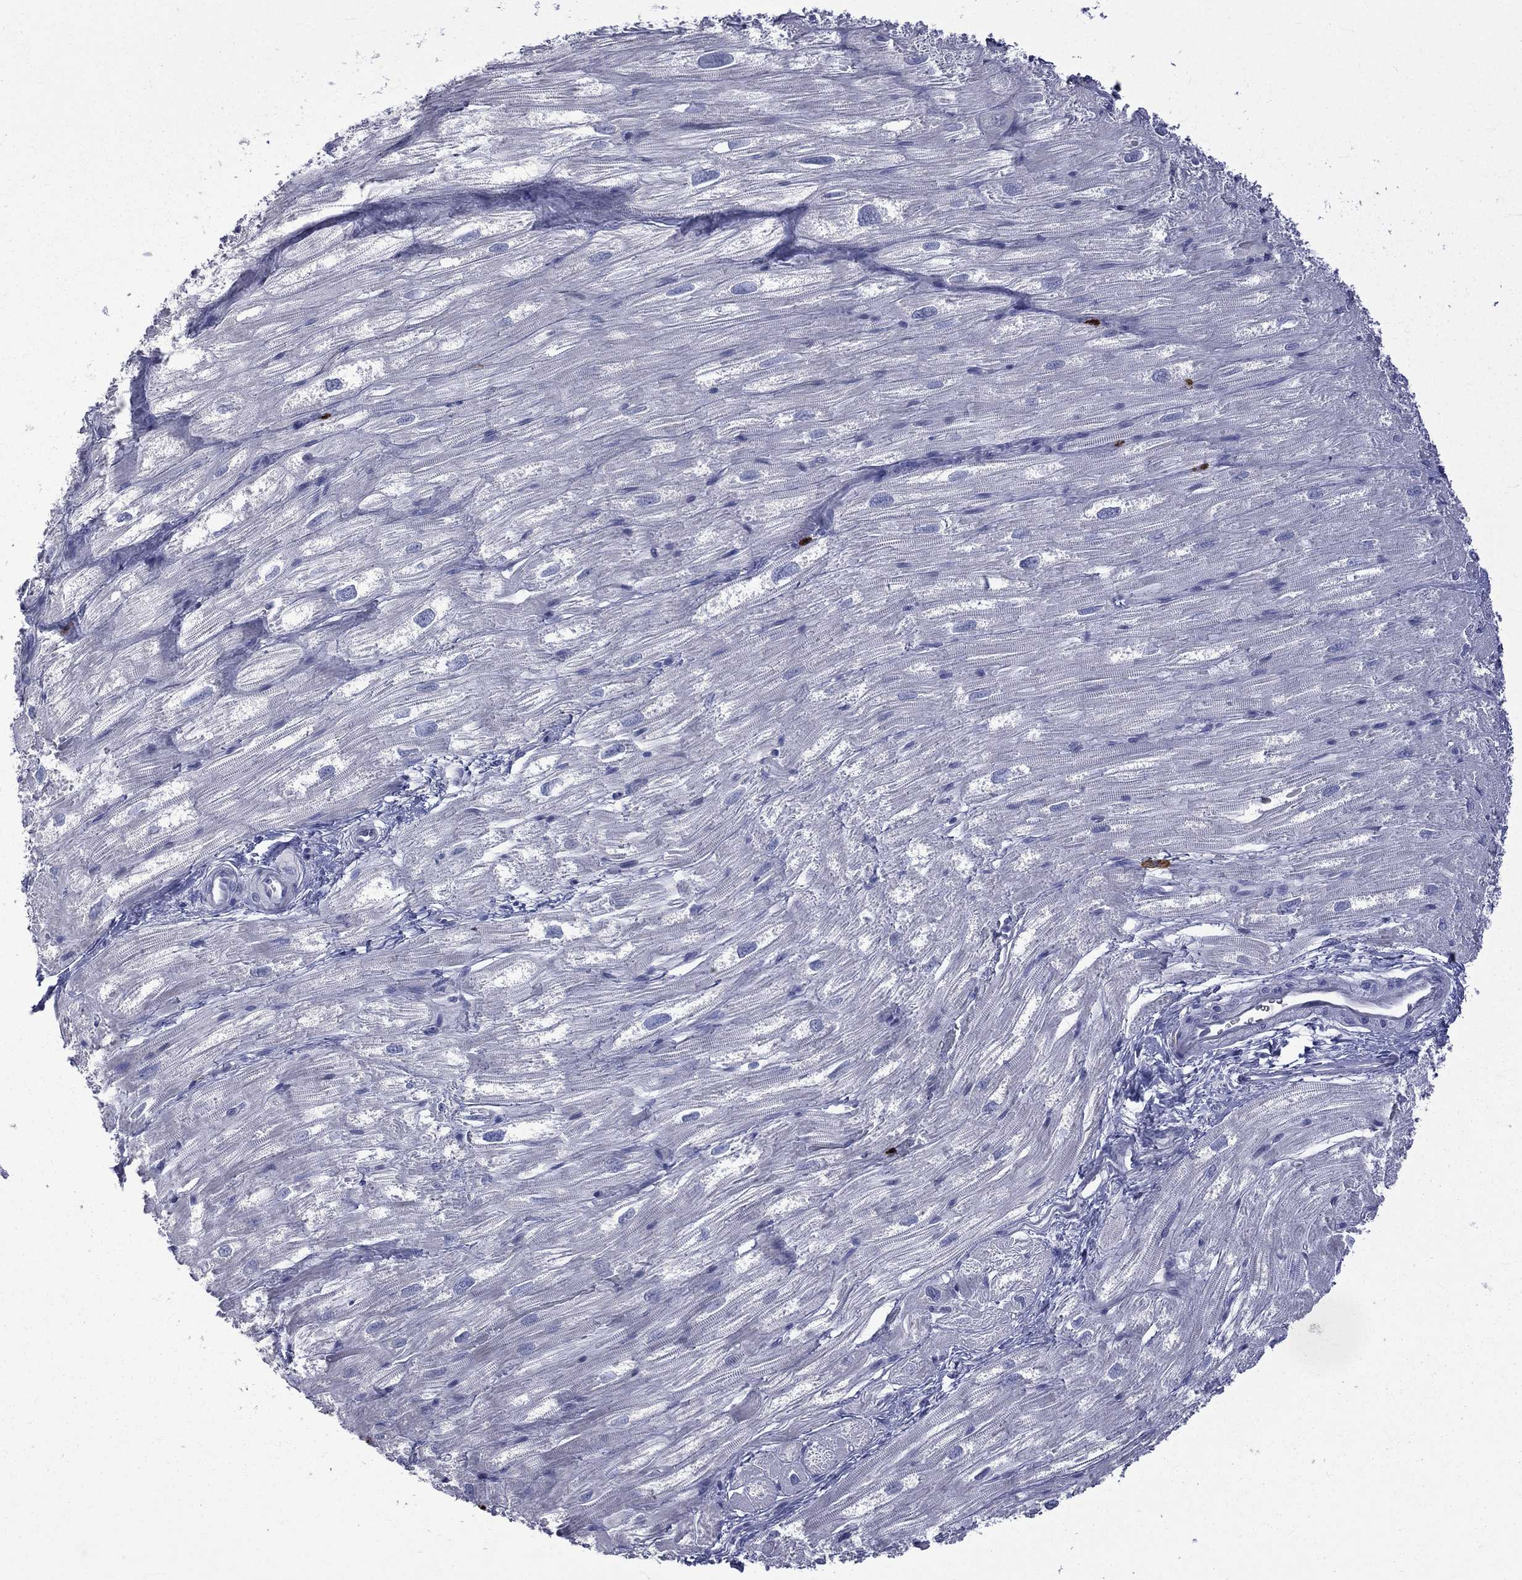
{"staining": {"intensity": "negative", "quantity": "none", "location": "none"}, "tissue": "heart muscle", "cell_type": "Cardiomyocytes", "image_type": "normal", "snomed": [{"axis": "morphology", "description": "Normal tissue, NOS"}, {"axis": "topography", "description": "Heart"}], "caption": "This is a image of IHC staining of normal heart muscle, which shows no expression in cardiomyocytes.", "gene": "ELANE", "patient": {"sex": "male", "age": 62}}